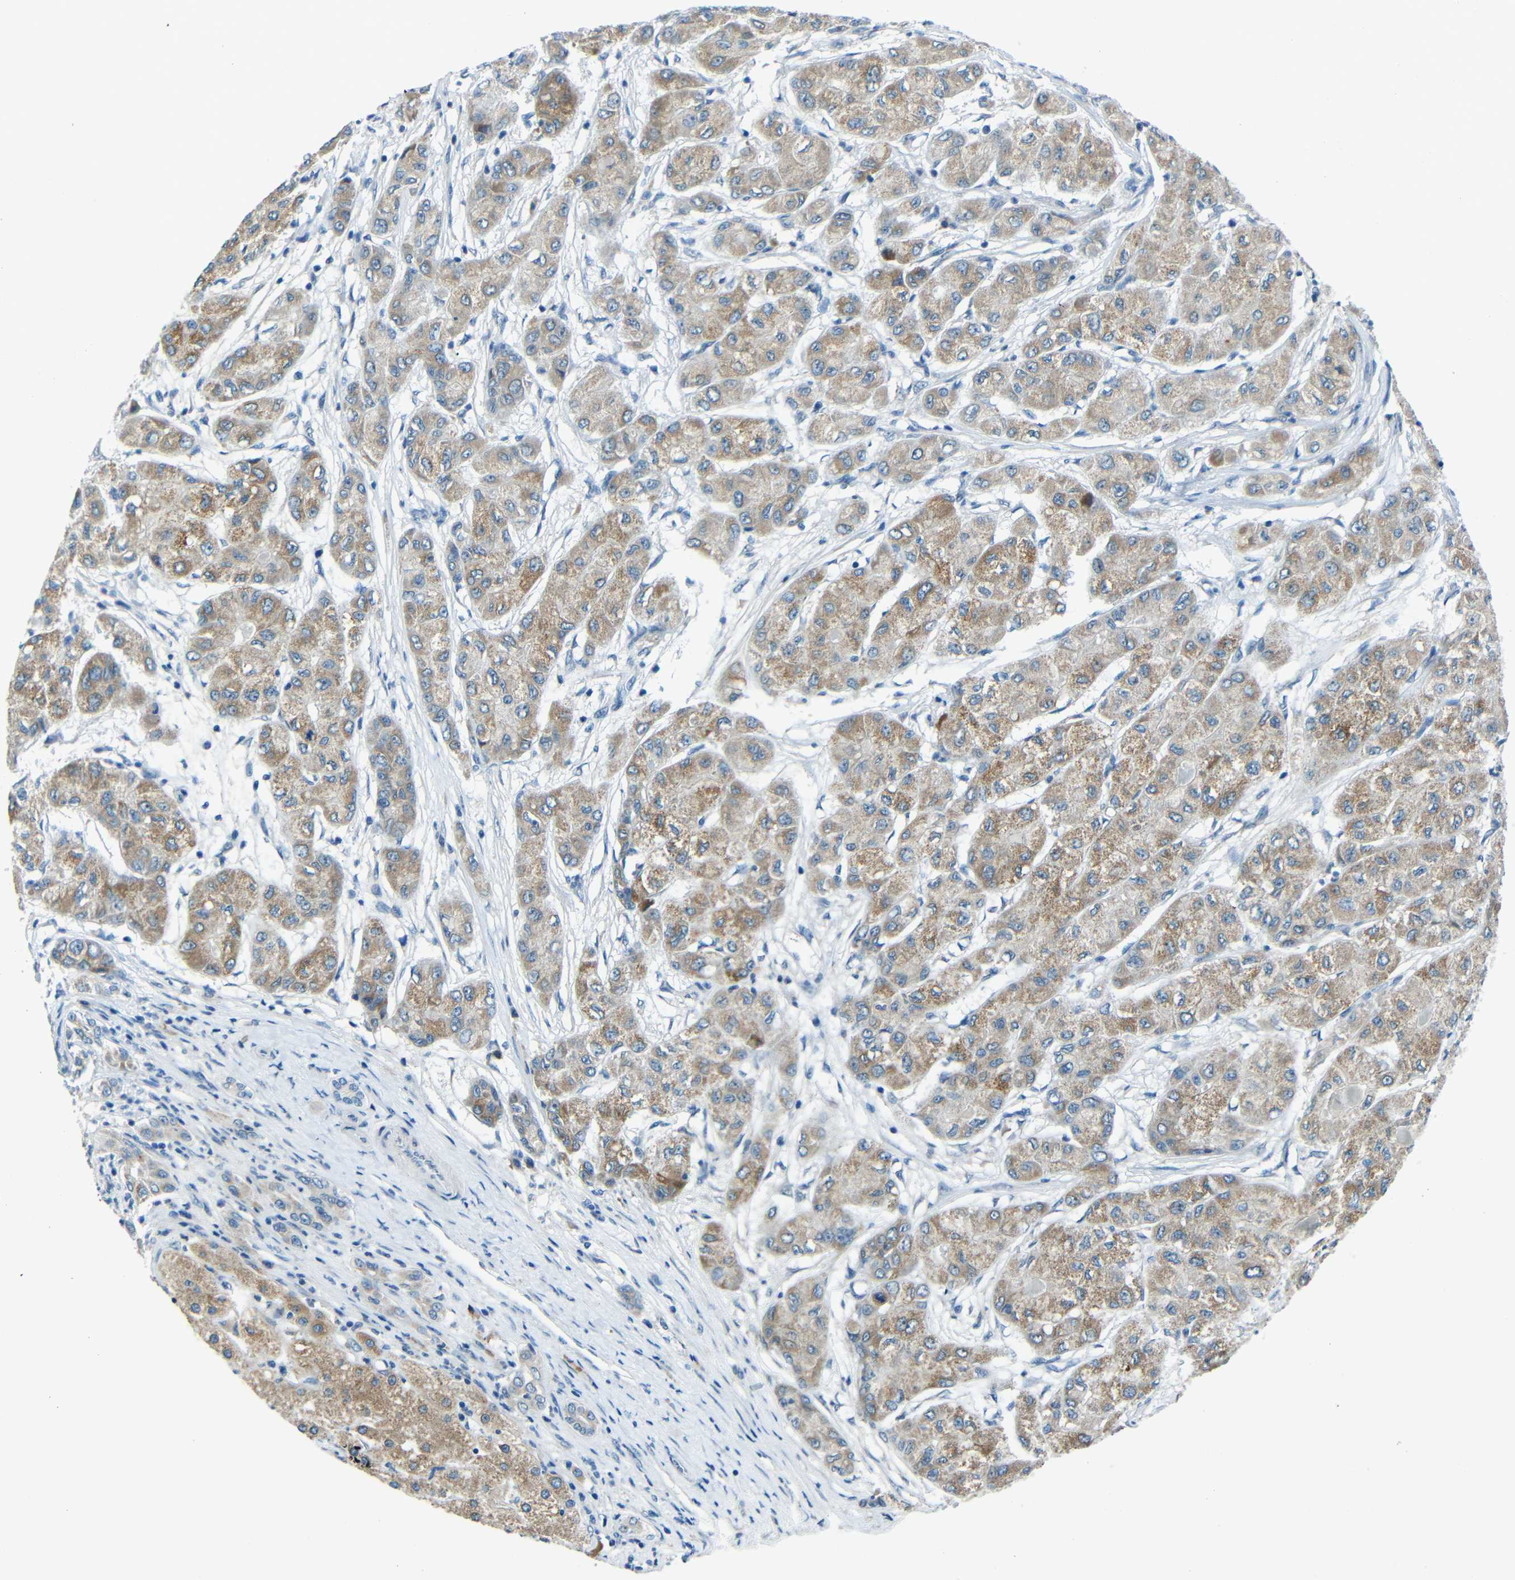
{"staining": {"intensity": "moderate", "quantity": ">75%", "location": "cytoplasmic/membranous"}, "tissue": "liver cancer", "cell_type": "Tumor cells", "image_type": "cancer", "snomed": [{"axis": "morphology", "description": "Carcinoma, Hepatocellular, NOS"}, {"axis": "topography", "description": "Liver"}], "caption": "Liver cancer stained with a brown dye shows moderate cytoplasmic/membranous positive expression in approximately >75% of tumor cells.", "gene": "ANKRD22", "patient": {"sex": "male", "age": 80}}